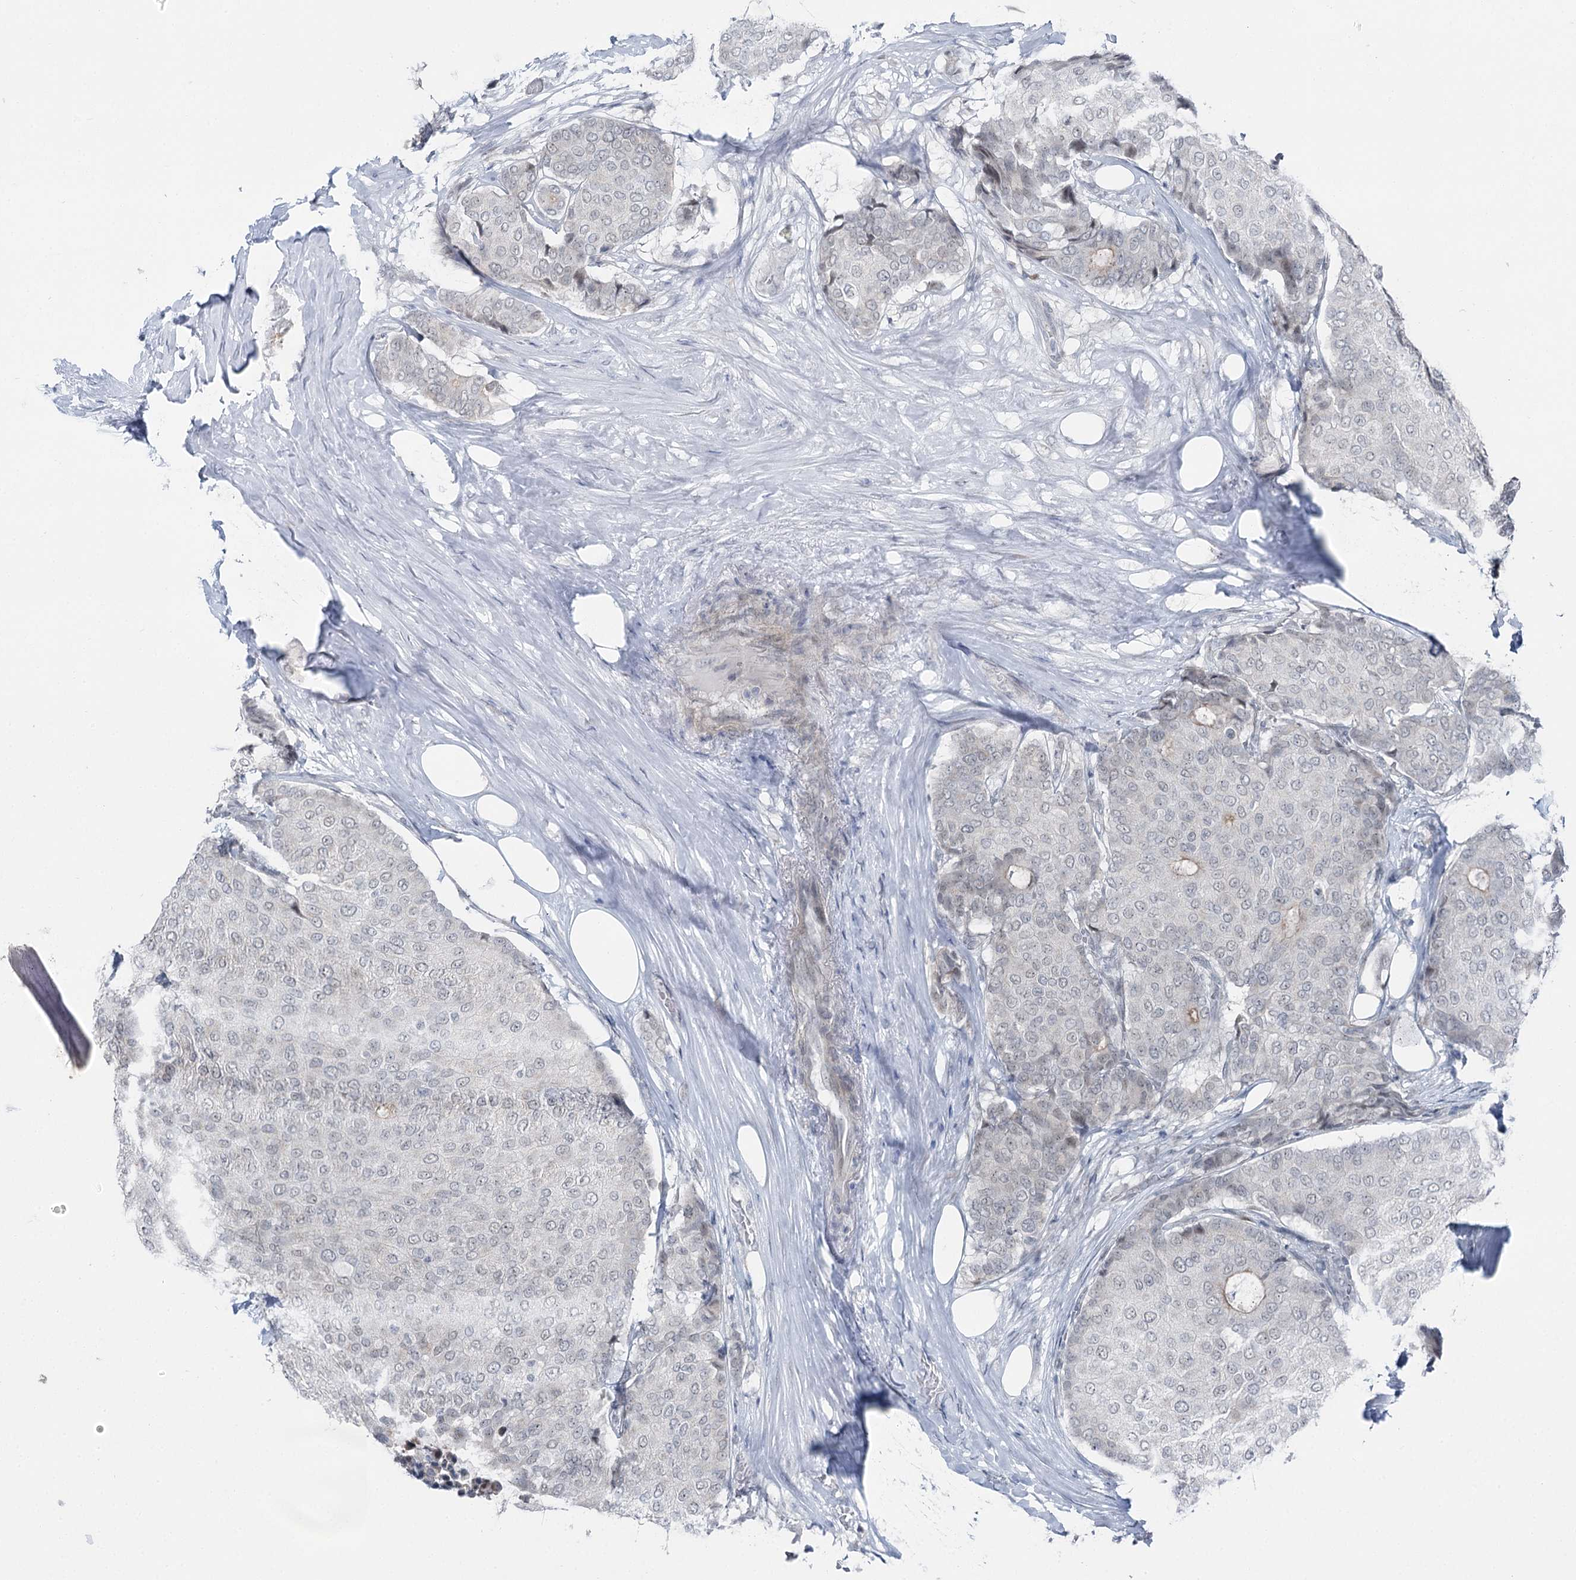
{"staining": {"intensity": "negative", "quantity": "none", "location": "none"}, "tissue": "breast cancer", "cell_type": "Tumor cells", "image_type": "cancer", "snomed": [{"axis": "morphology", "description": "Duct carcinoma"}, {"axis": "topography", "description": "Breast"}], "caption": "DAB immunohistochemical staining of human breast intraductal carcinoma displays no significant staining in tumor cells.", "gene": "STEEP1", "patient": {"sex": "female", "age": 75}}